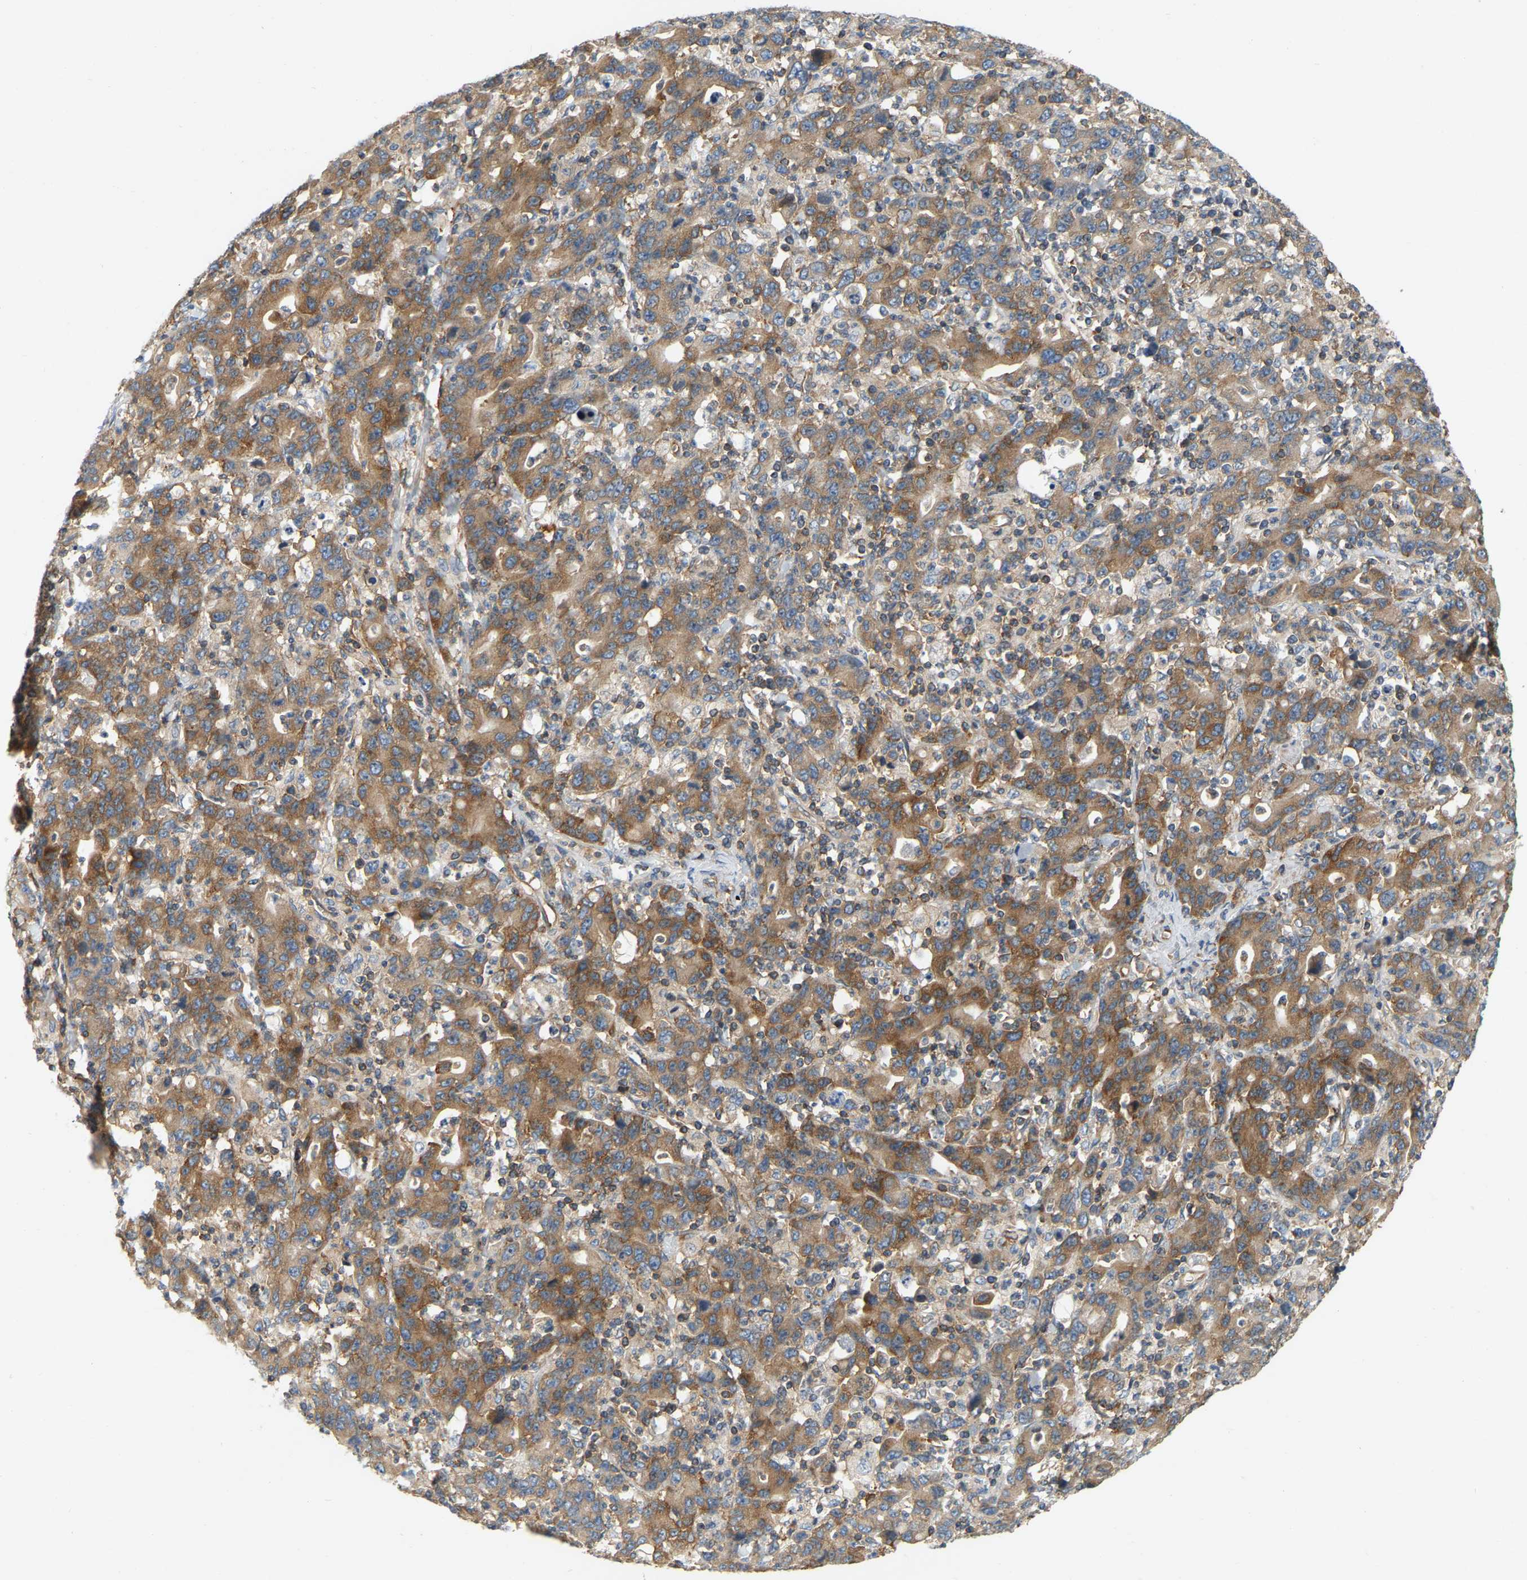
{"staining": {"intensity": "moderate", "quantity": ">75%", "location": "cytoplasmic/membranous"}, "tissue": "stomach cancer", "cell_type": "Tumor cells", "image_type": "cancer", "snomed": [{"axis": "morphology", "description": "Adenocarcinoma, NOS"}, {"axis": "topography", "description": "Stomach, upper"}], "caption": "Brown immunohistochemical staining in human stomach adenocarcinoma displays moderate cytoplasmic/membranous expression in about >75% of tumor cells.", "gene": "AKAP13", "patient": {"sex": "male", "age": 69}}